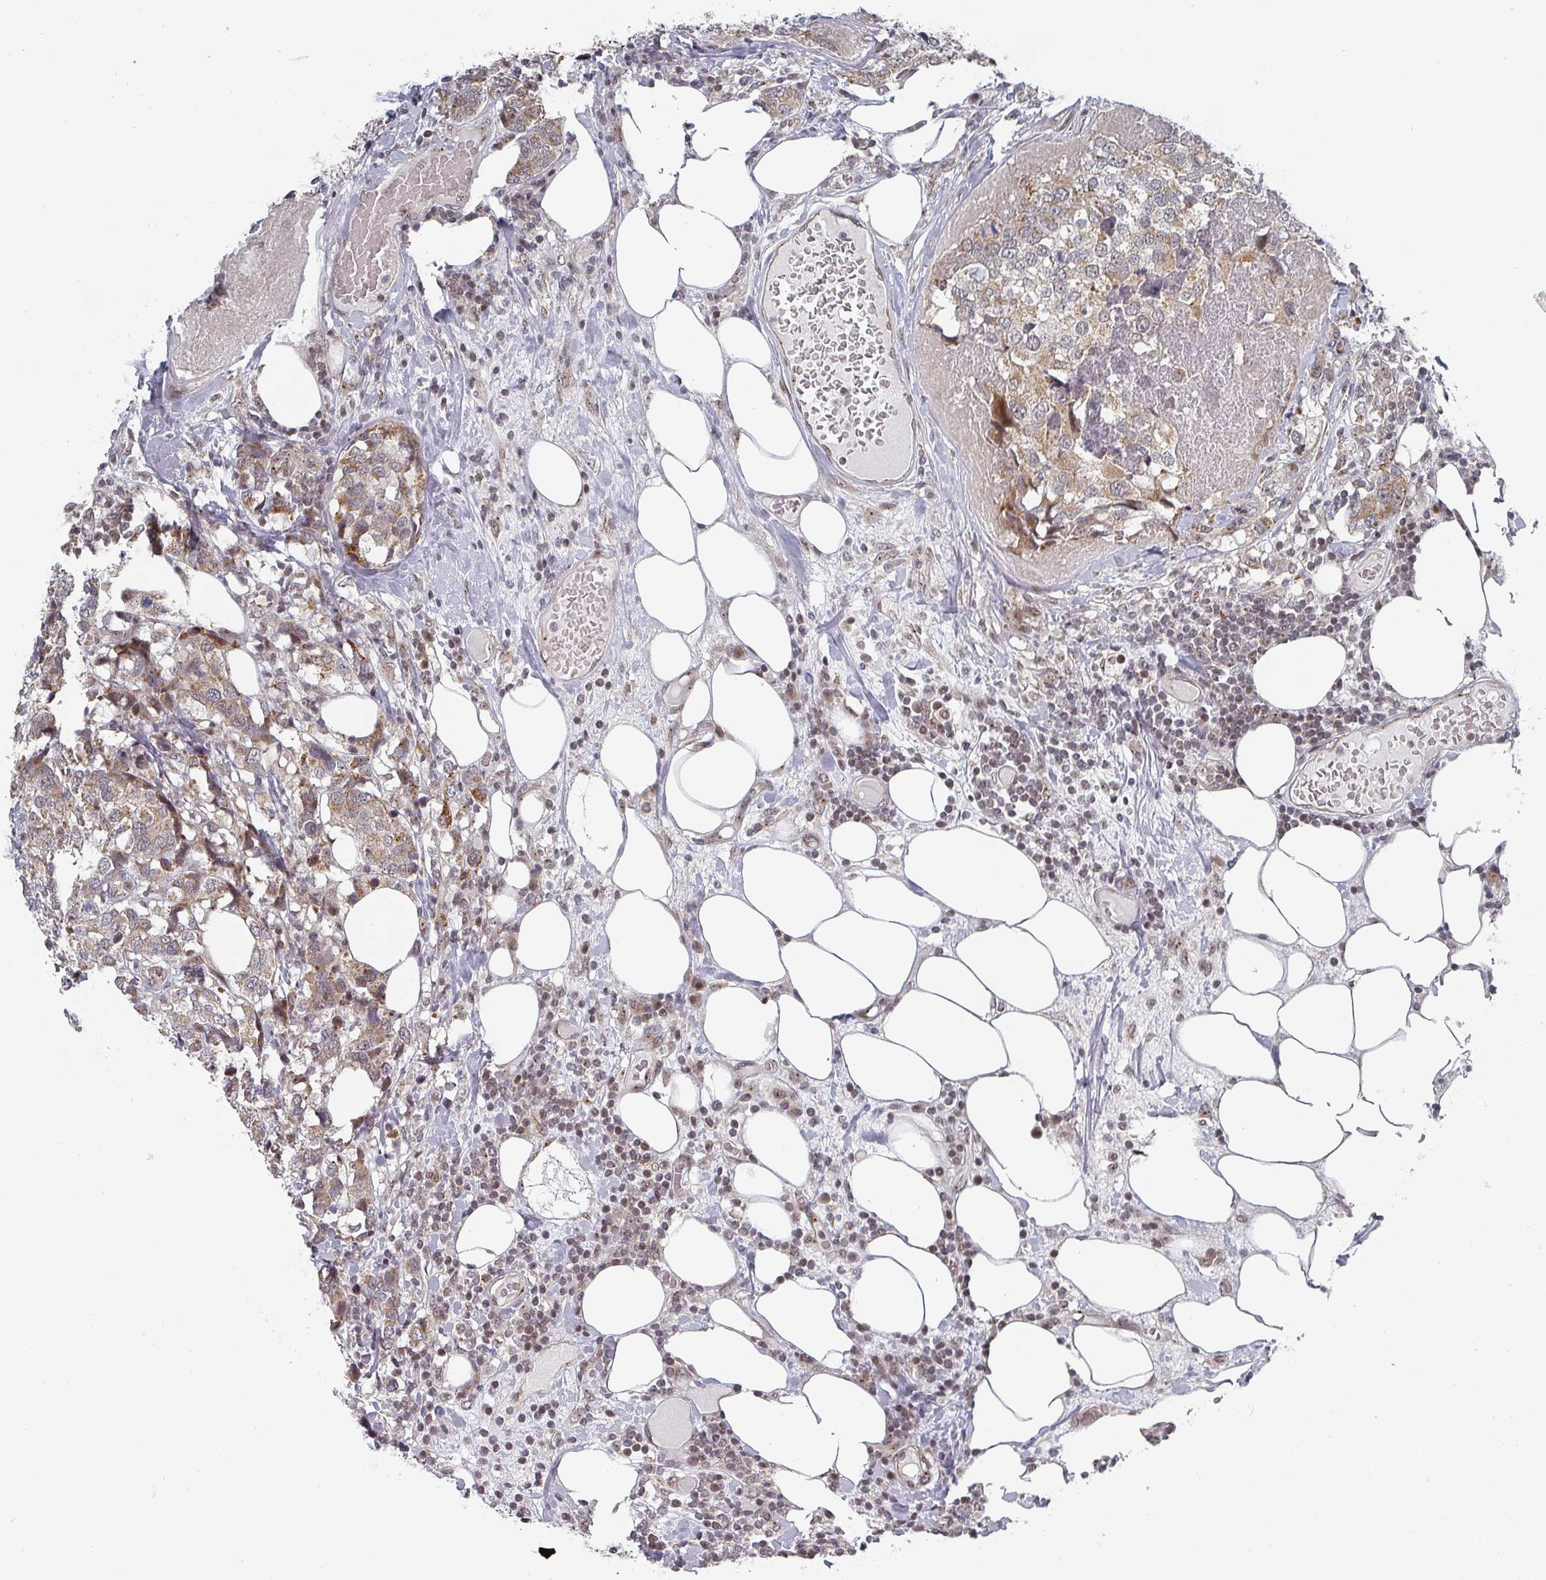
{"staining": {"intensity": "weak", "quantity": ">75%", "location": "cytoplasmic/membranous"}, "tissue": "breast cancer", "cell_type": "Tumor cells", "image_type": "cancer", "snomed": [{"axis": "morphology", "description": "Lobular carcinoma"}, {"axis": "topography", "description": "Breast"}], "caption": "Human breast lobular carcinoma stained with a brown dye shows weak cytoplasmic/membranous positive staining in approximately >75% of tumor cells.", "gene": "KIF1C", "patient": {"sex": "female", "age": 59}}